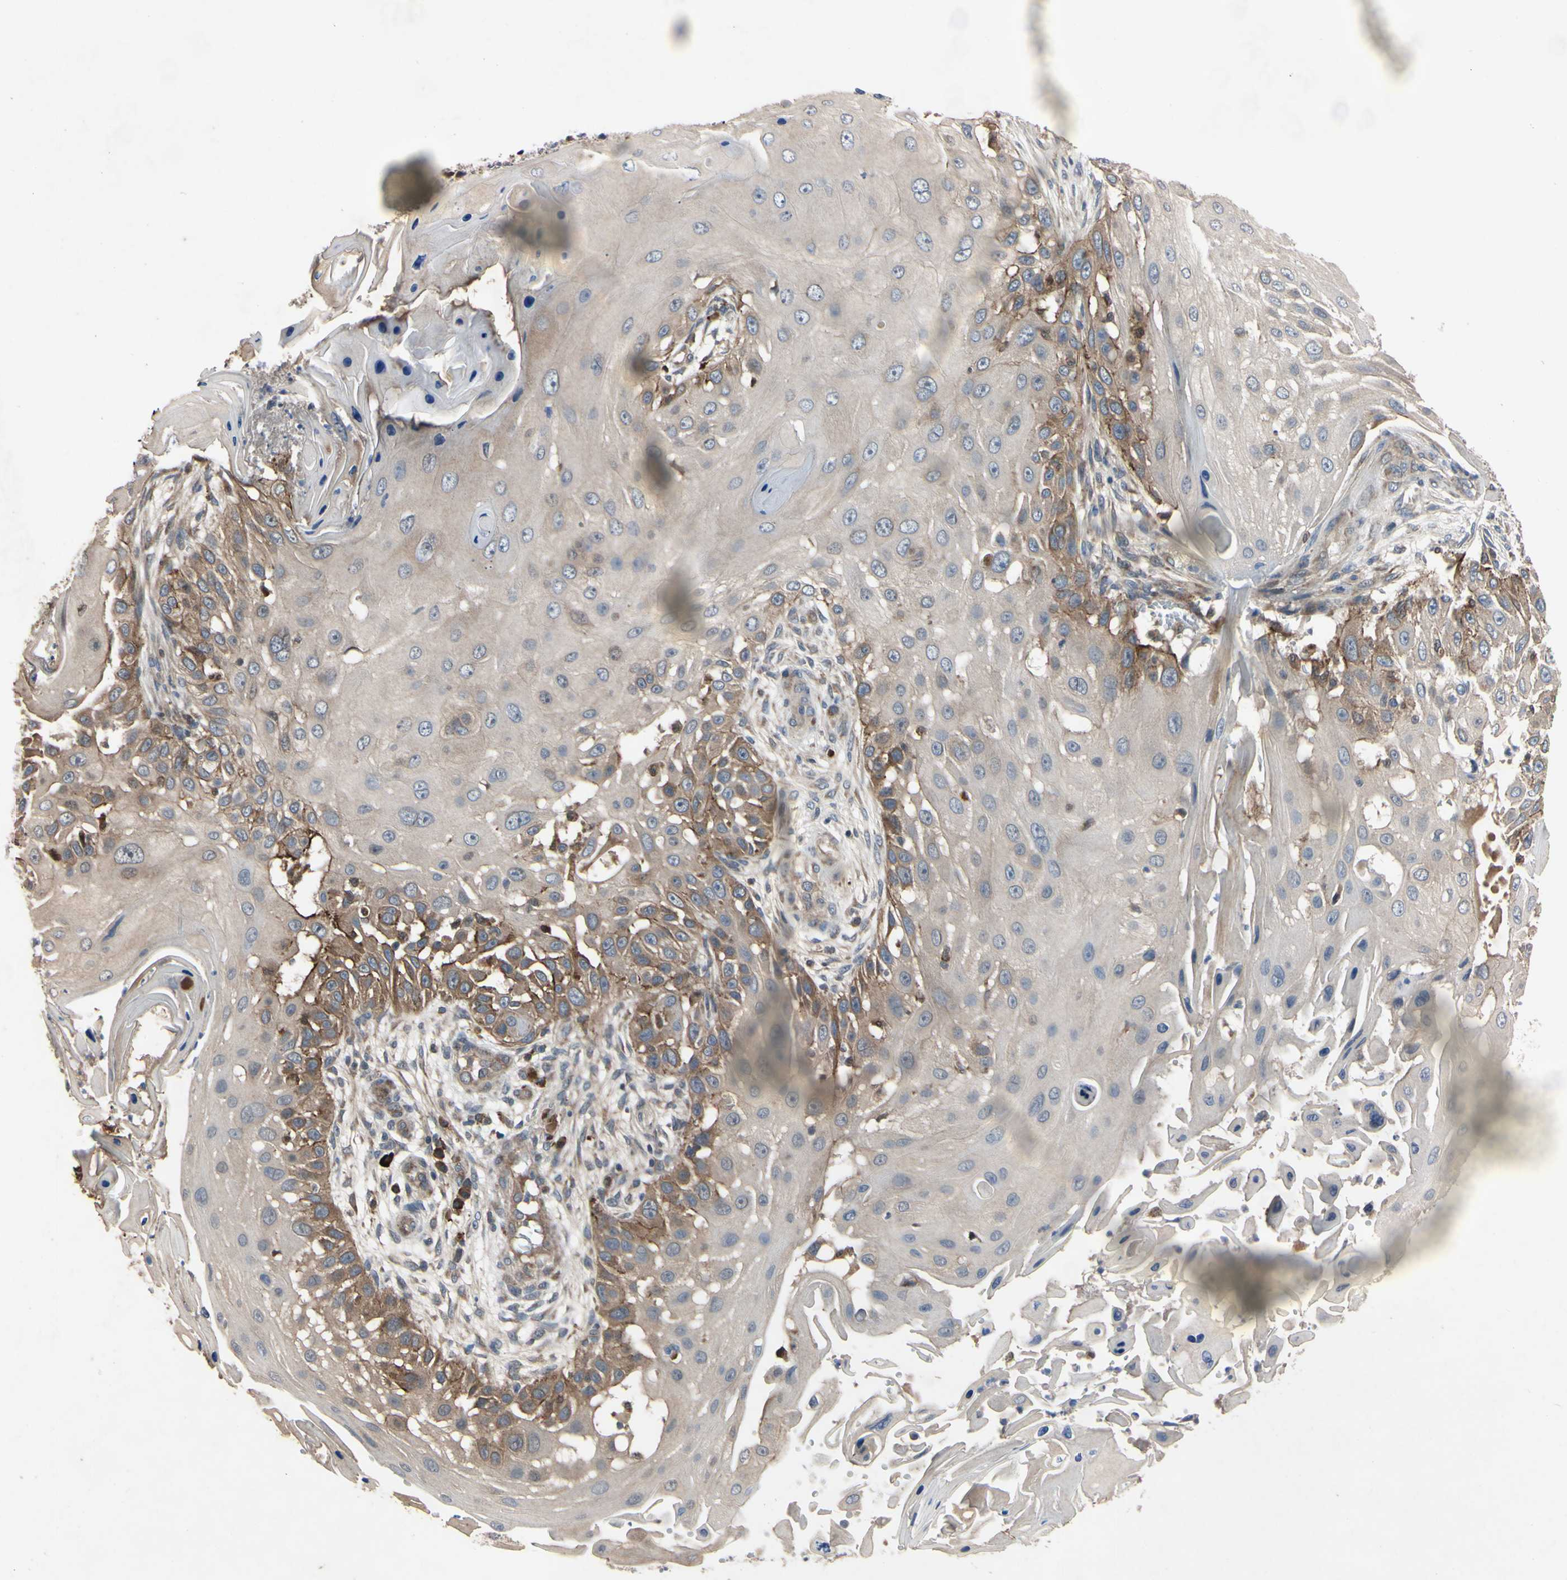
{"staining": {"intensity": "moderate", "quantity": "25%-75%", "location": "cytoplasmic/membranous"}, "tissue": "skin cancer", "cell_type": "Tumor cells", "image_type": "cancer", "snomed": [{"axis": "morphology", "description": "Squamous cell carcinoma, NOS"}, {"axis": "topography", "description": "Skin"}], "caption": "An image showing moderate cytoplasmic/membranous staining in approximately 25%-75% of tumor cells in skin cancer, as visualized by brown immunohistochemical staining.", "gene": "XIAP", "patient": {"sex": "female", "age": 44}}